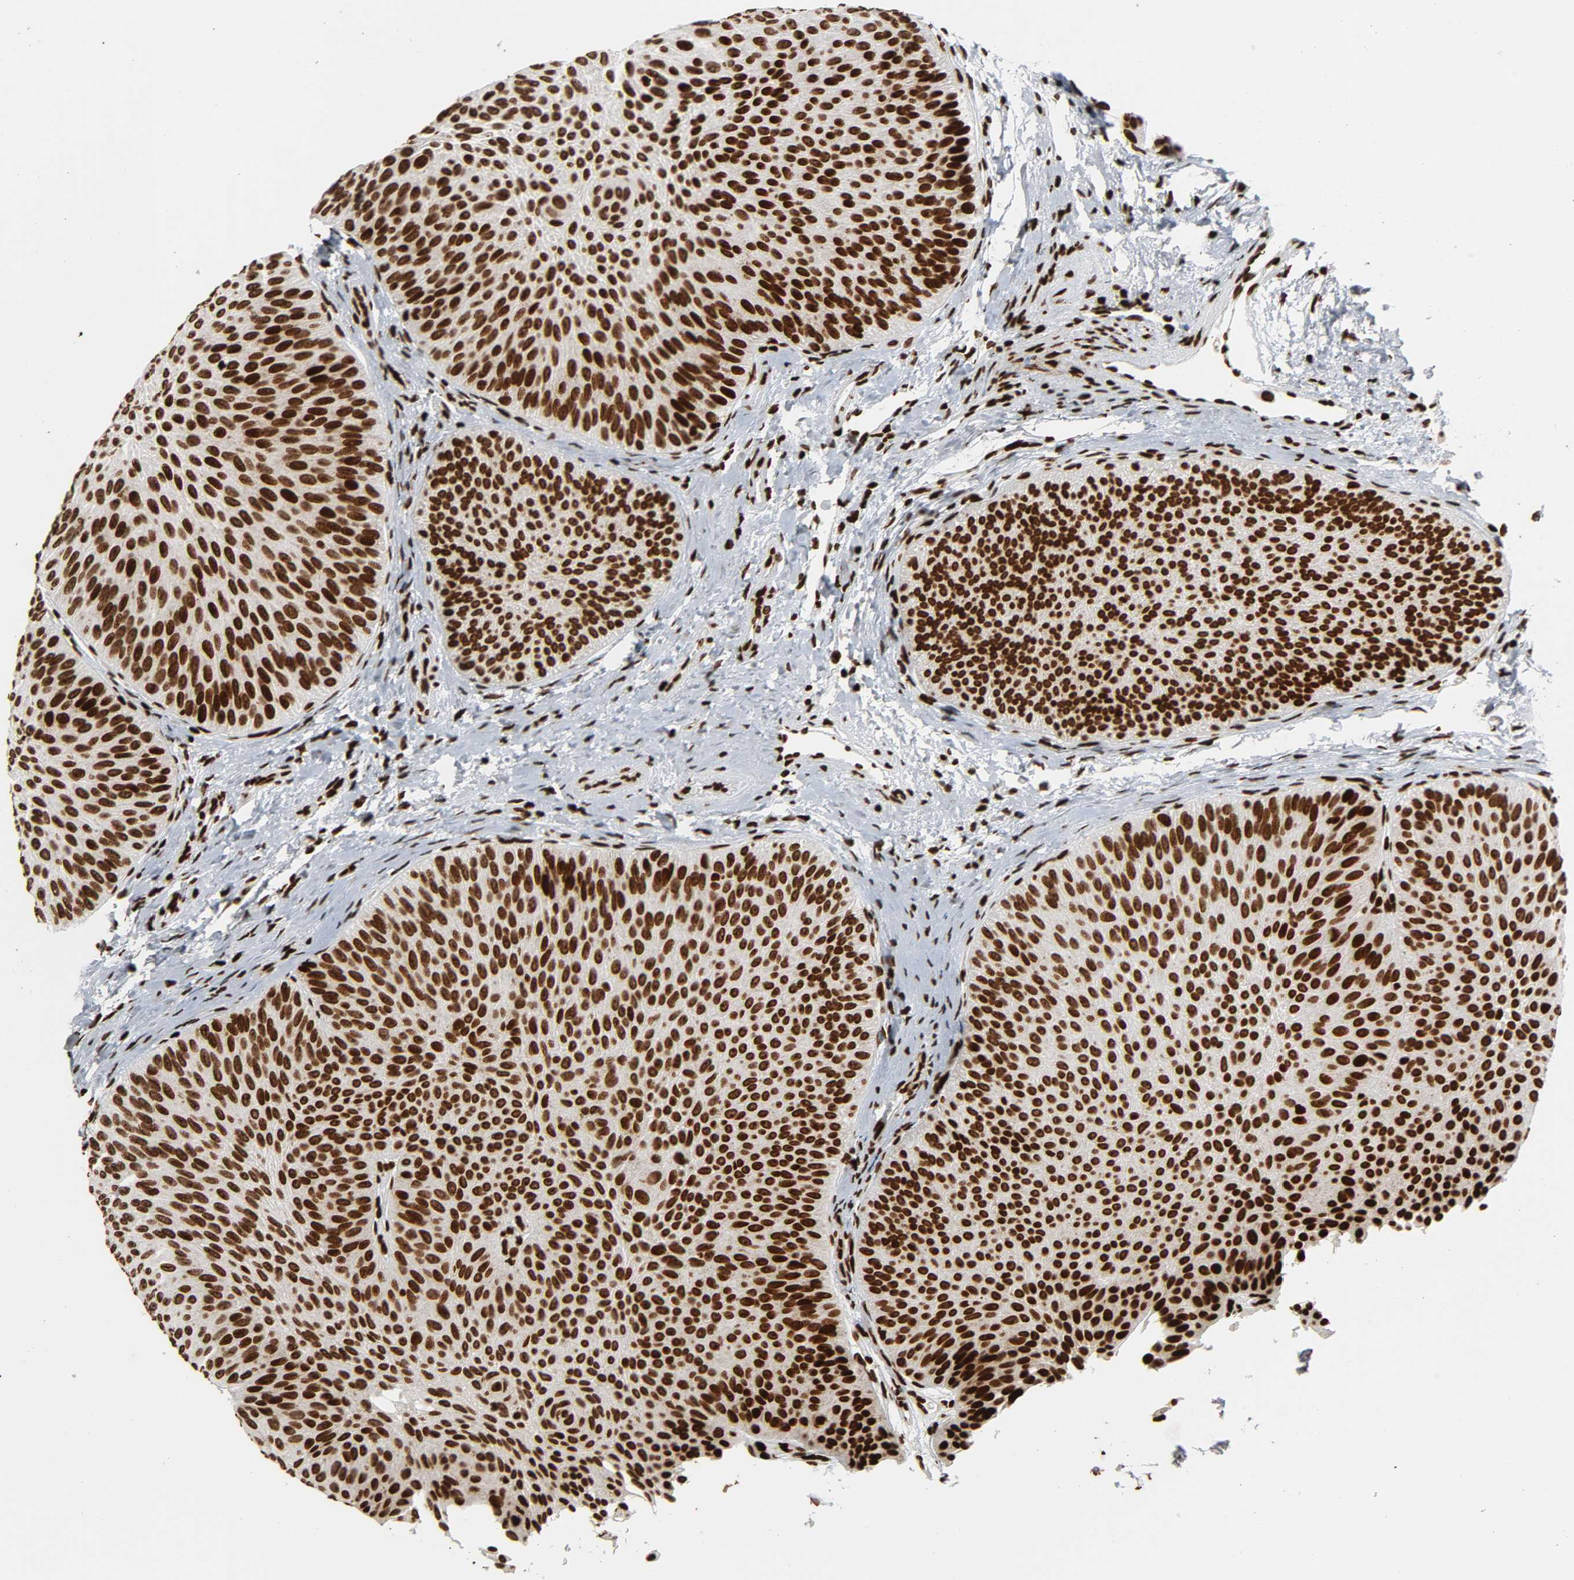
{"staining": {"intensity": "strong", "quantity": ">75%", "location": "nuclear"}, "tissue": "urothelial cancer", "cell_type": "Tumor cells", "image_type": "cancer", "snomed": [{"axis": "morphology", "description": "Urothelial carcinoma, Low grade"}, {"axis": "topography", "description": "Urinary bladder"}], "caption": "Immunohistochemical staining of urothelial carcinoma (low-grade) reveals high levels of strong nuclear protein staining in approximately >75% of tumor cells.", "gene": "RXRA", "patient": {"sex": "female", "age": 60}}